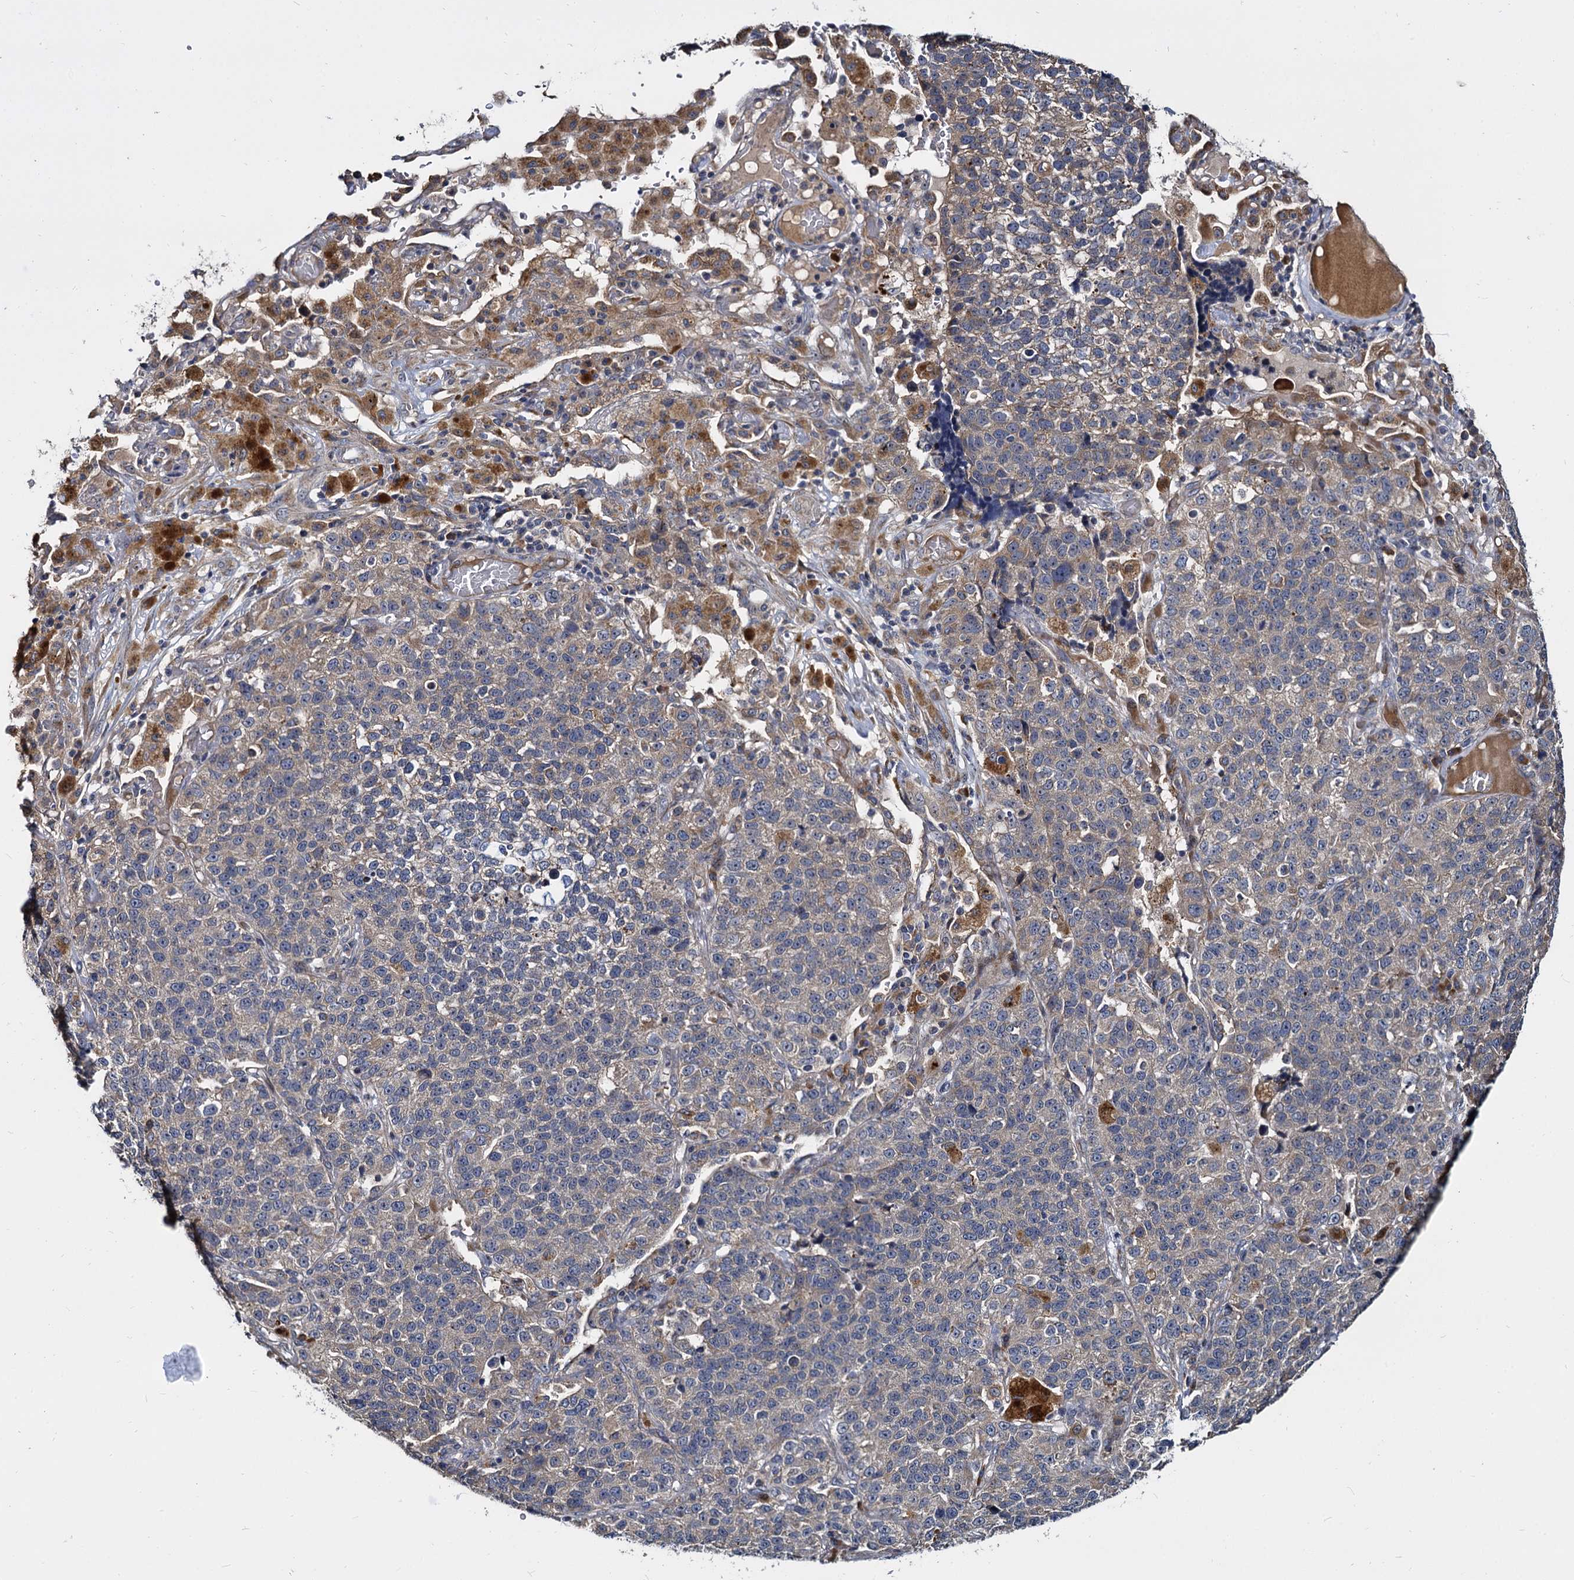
{"staining": {"intensity": "negative", "quantity": "none", "location": "none"}, "tissue": "lung cancer", "cell_type": "Tumor cells", "image_type": "cancer", "snomed": [{"axis": "morphology", "description": "Adenocarcinoma, NOS"}, {"axis": "topography", "description": "Lung"}], "caption": "A high-resolution photomicrograph shows immunohistochemistry (IHC) staining of adenocarcinoma (lung), which reveals no significant staining in tumor cells.", "gene": "WWC3", "patient": {"sex": "male", "age": 49}}